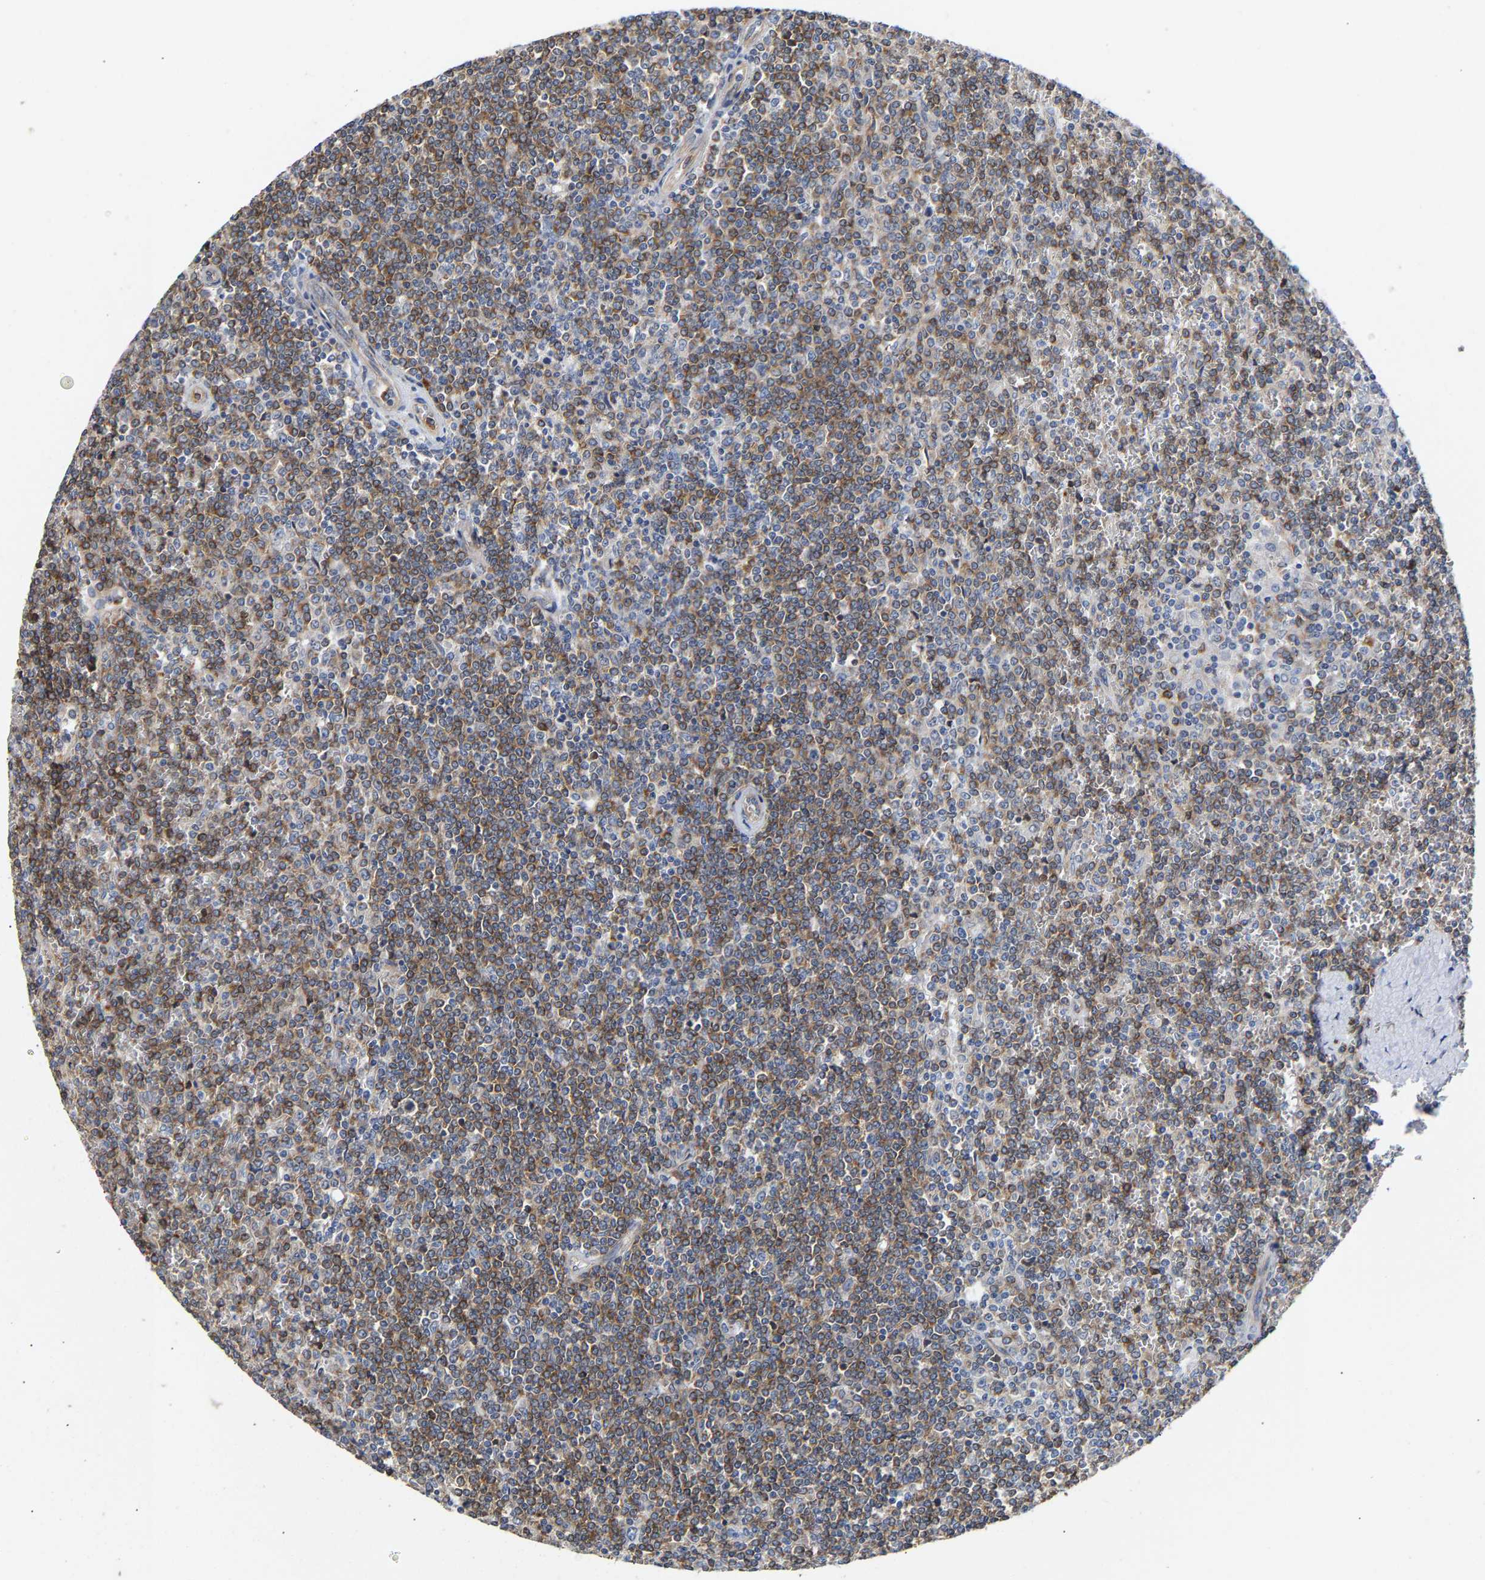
{"staining": {"intensity": "moderate", "quantity": ">75%", "location": "cytoplasmic/membranous"}, "tissue": "lymphoma", "cell_type": "Tumor cells", "image_type": "cancer", "snomed": [{"axis": "morphology", "description": "Malignant lymphoma, non-Hodgkin's type, Low grade"}, {"axis": "topography", "description": "Spleen"}], "caption": "Tumor cells demonstrate medium levels of moderate cytoplasmic/membranous staining in approximately >75% of cells in human lymphoma. (DAB (3,3'-diaminobenzidine) IHC with brightfield microscopy, high magnification).", "gene": "PPP1R15A", "patient": {"sex": "female", "age": 19}}